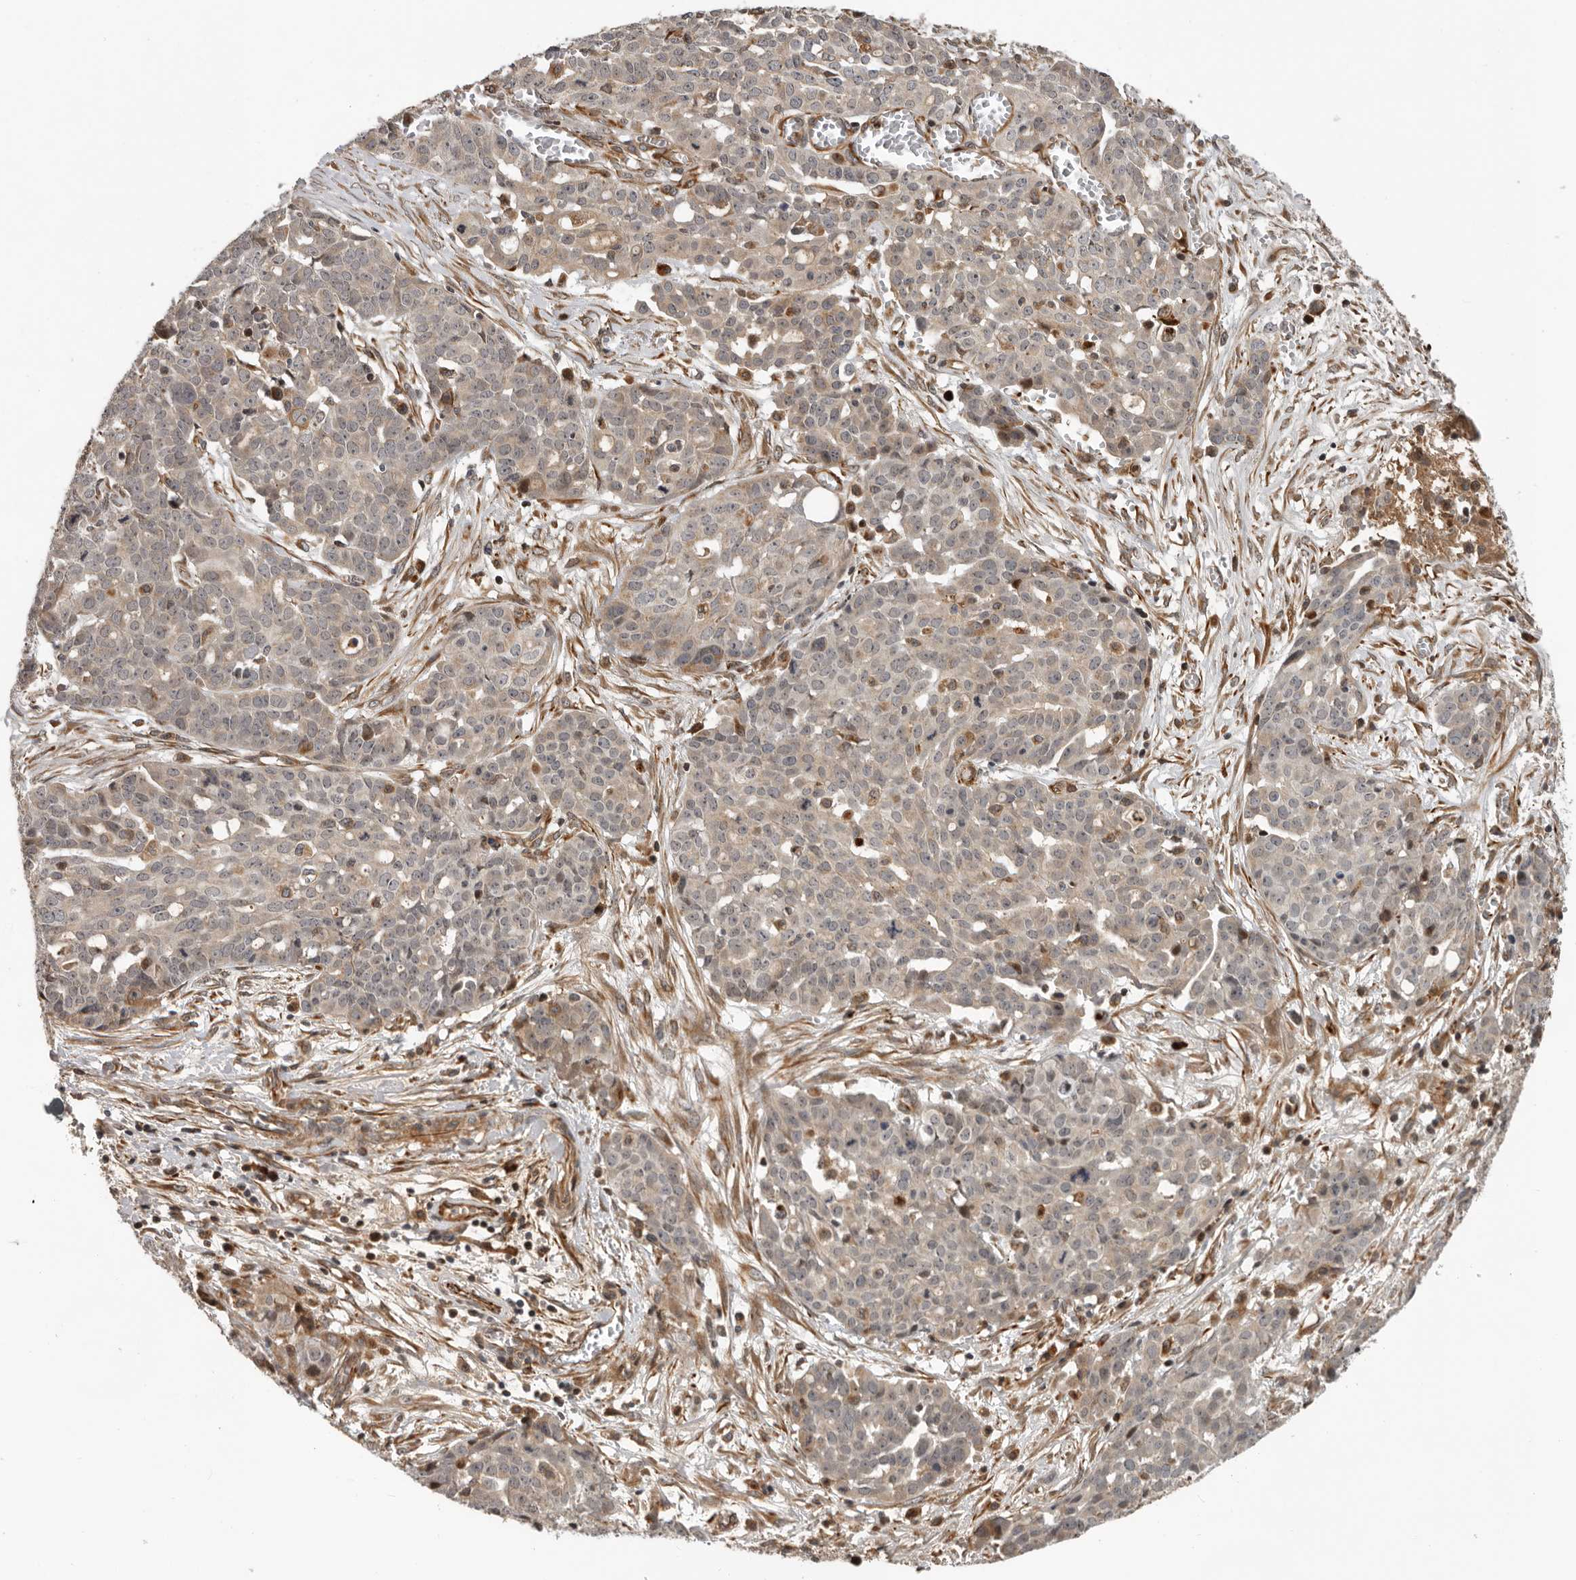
{"staining": {"intensity": "negative", "quantity": "none", "location": "none"}, "tissue": "ovarian cancer", "cell_type": "Tumor cells", "image_type": "cancer", "snomed": [{"axis": "morphology", "description": "Cystadenocarcinoma, serous, NOS"}, {"axis": "topography", "description": "Soft tissue"}, {"axis": "topography", "description": "Ovary"}], "caption": "This is an immunohistochemistry (IHC) micrograph of human ovarian cancer (serous cystadenocarcinoma). There is no positivity in tumor cells.", "gene": "RNF157", "patient": {"sex": "female", "age": 57}}